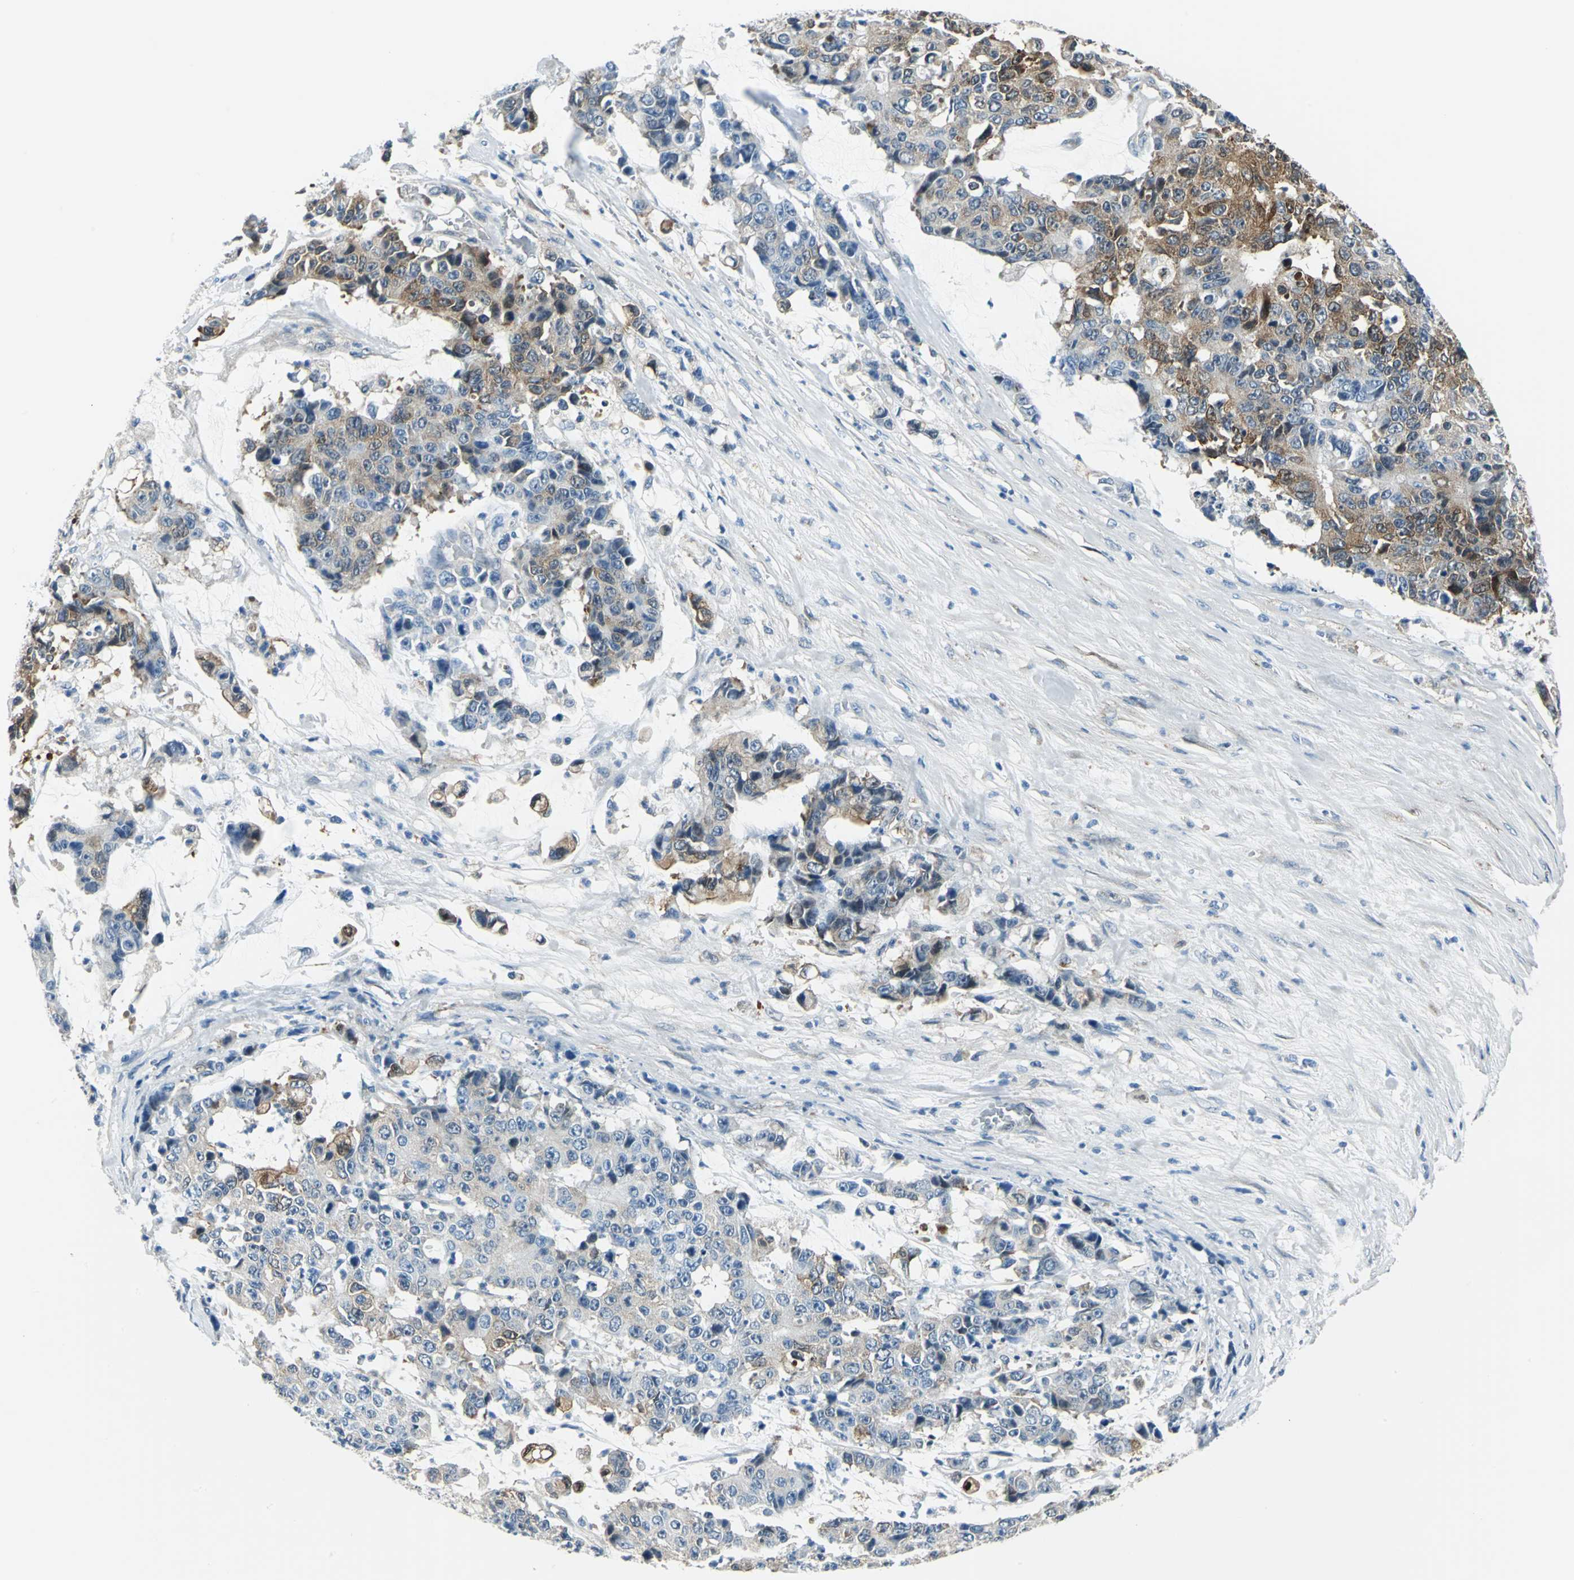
{"staining": {"intensity": "moderate", "quantity": "25%-75%", "location": "cytoplasmic/membranous"}, "tissue": "colorectal cancer", "cell_type": "Tumor cells", "image_type": "cancer", "snomed": [{"axis": "morphology", "description": "Adenocarcinoma, NOS"}, {"axis": "topography", "description": "Colon"}], "caption": "Immunohistochemical staining of colorectal cancer demonstrates medium levels of moderate cytoplasmic/membranous positivity in approximately 25%-75% of tumor cells.", "gene": "HSPB1", "patient": {"sex": "female", "age": 86}}